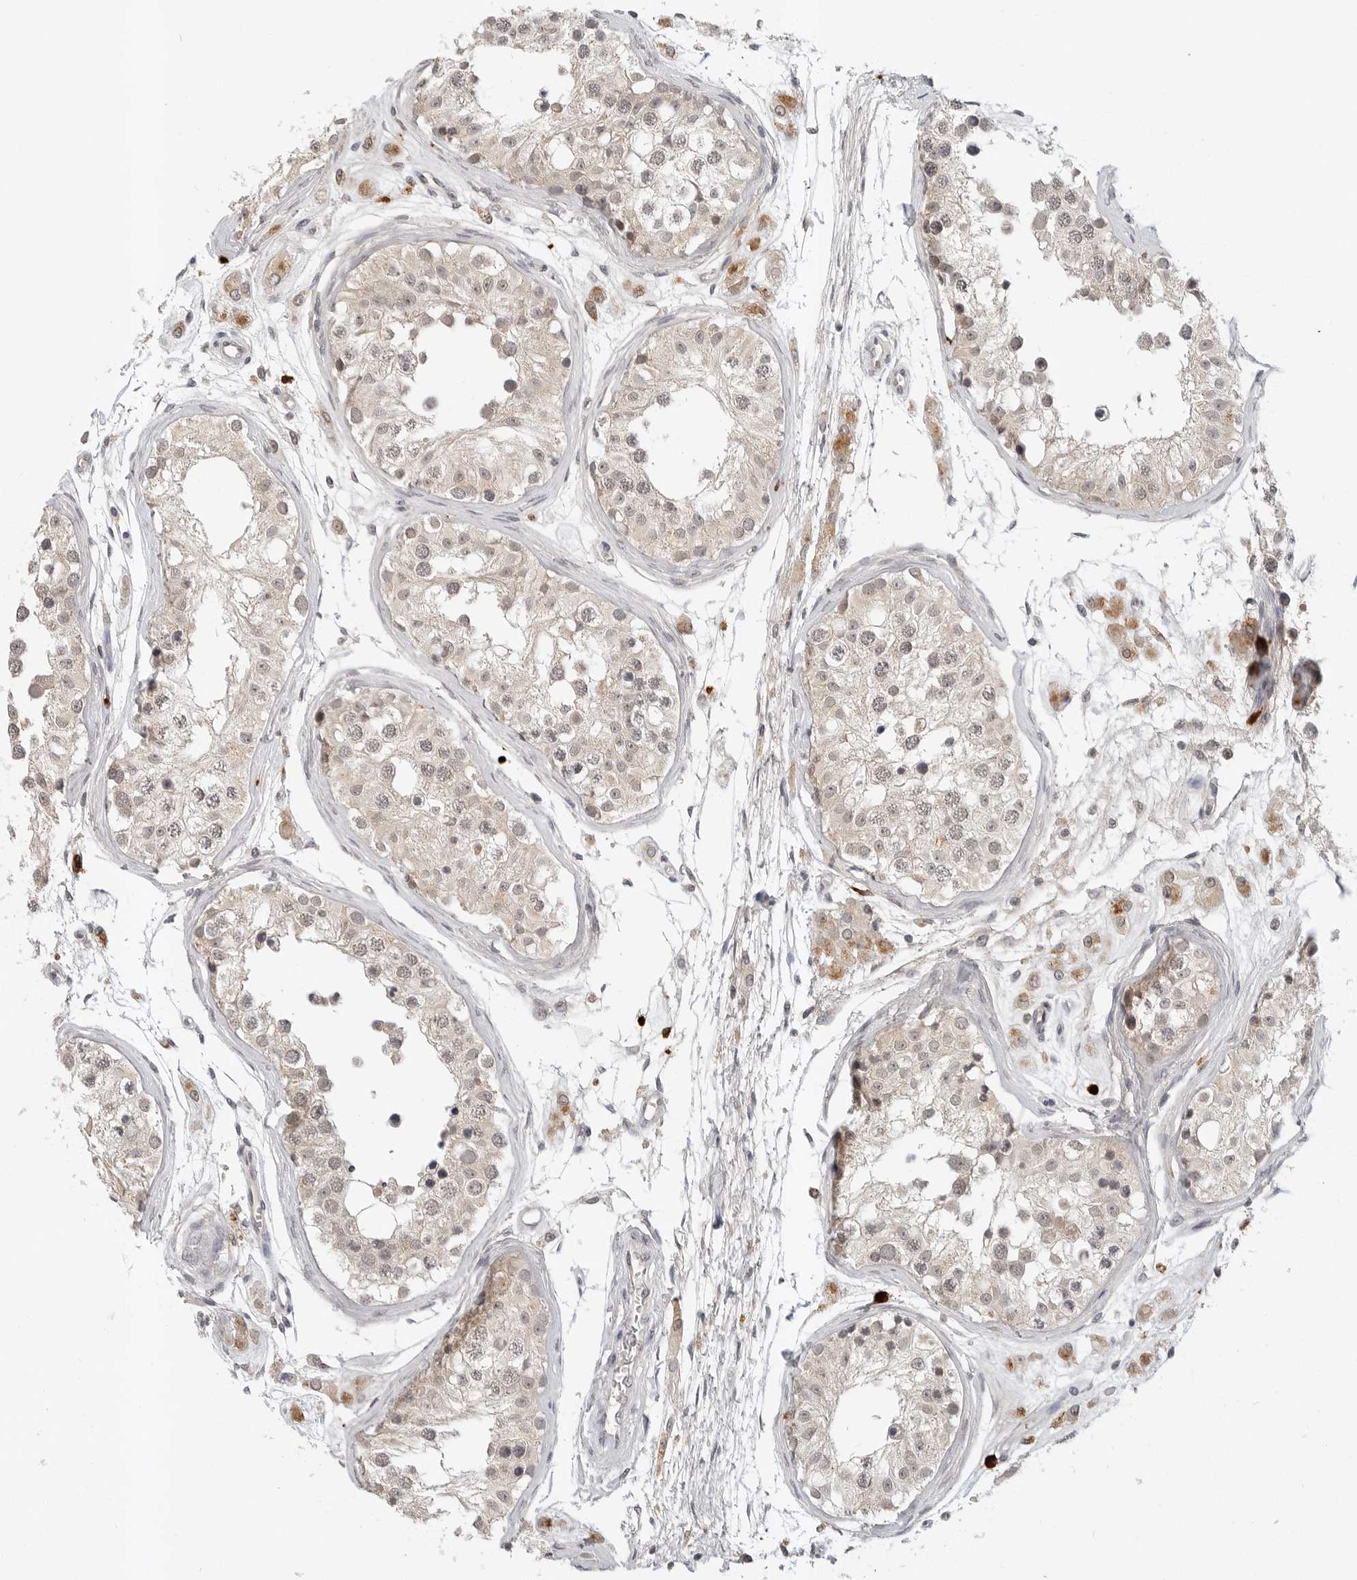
{"staining": {"intensity": "weak", "quantity": "25%-75%", "location": "cytoplasmic/membranous"}, "tissue": "testis", "cell_type": "Cells in seminiferous ducts", "image_type": "normal", "snomed": [{"axis": "morphology", "description": "Normal tissue, NOS"}, {"axis": "morphology", "description": "Adenocarcinoma, metastatic, NOS"}, {"axis": "topography", "description": "Testis"}], "caption": "DAB (3,3'-diaminobenzidine) immunohistochemical staining of unremarkable testis demonstrates weak cytoplasmic/membranous protein expression in approximately 25%-75% of cells in seminiferous ducts.", "gene": "IL24", "patient": {"sex": "male", "age": 26}}